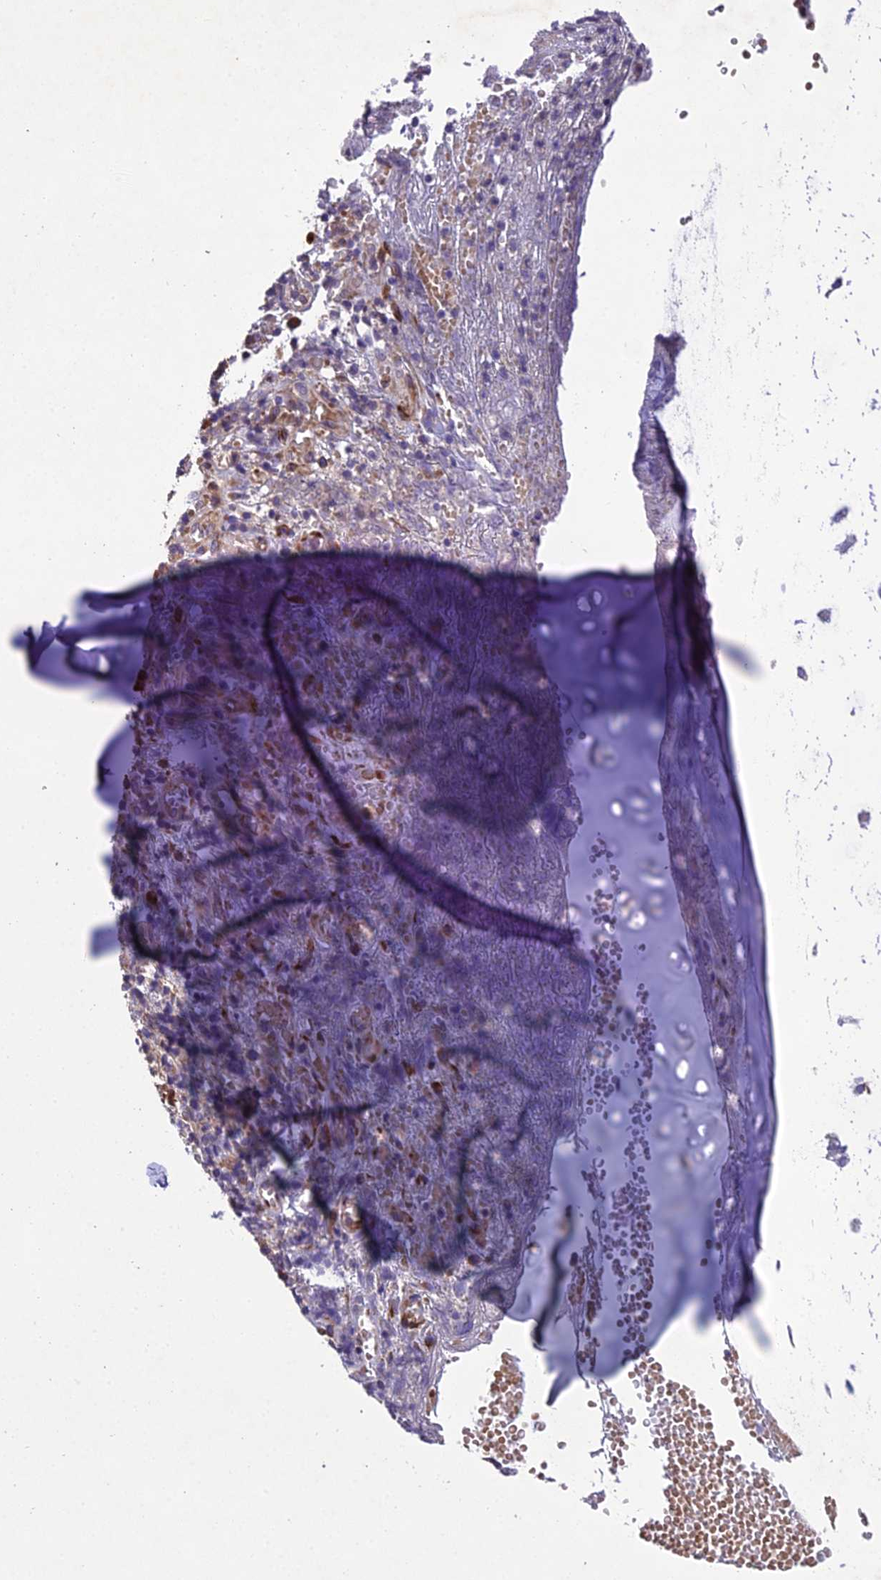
{"staining": {"intensity": "negative", "quantity": "none", "location": "none"}, "tissue": "soft tissue", "cell_type": "Chondrocytes", "image_type": "normal", "snomed": [{"axis": "morphology", "description": "Normal tissue, NOS"}, {"axis": "morphology", "description": "Basal cell carcinoma"}, {"axis": "topography", "description": "Cartilage tissue"}, {"axis": "topography", "description": "Nasopharynx"}, {"axis": "topography", "description": "Oral tissue"}], "caption": "High magnification brightfield microscopy of normal soft tissue stained with DAB (3,3'-diaminobenzidine) (brown) and counterstained with hematoxylin (blue): chondrocytes show no significant staining.", "gene": "CENPL", "patient": {"sex": "female", "age": 77}}